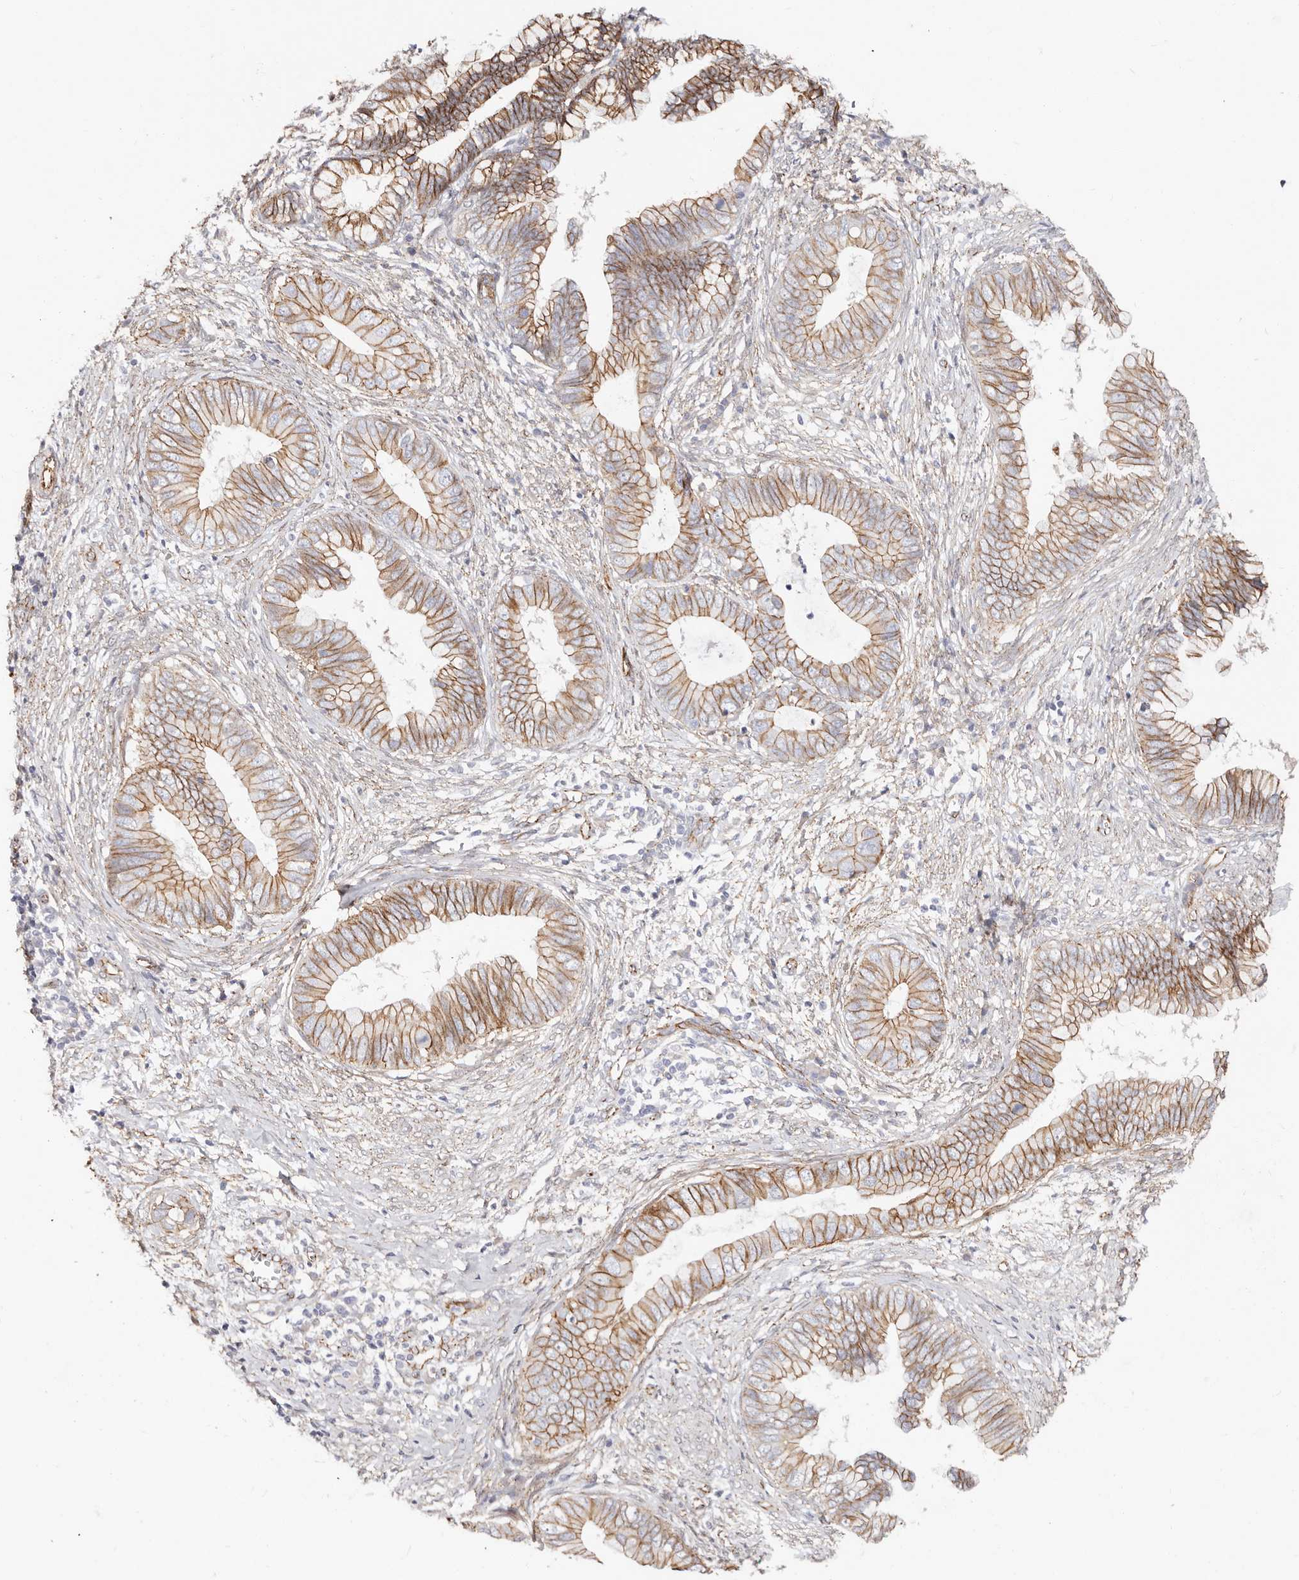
{"staining": {"intensity": "moderate", "quantity": ">75%", "location": "cytoplasmic/membranous"}, "tissue": "cervical cancer", "cell_type": "Tumor cells", "image_type": "cancer", "snomed": [{"axis": "morphology", "description": "Adenocarcinoma, NOS"}, {"axis": "topography", "description": "Cervix"}], "caption": "Cervical adenocarcinoma stained with a brown dye displays moderate cytoplasmic/membranous positive staining in approximately >75% of tumor cells.", "gene": "CTNNB1", "patient": {"sex": "female", "age": 44}}